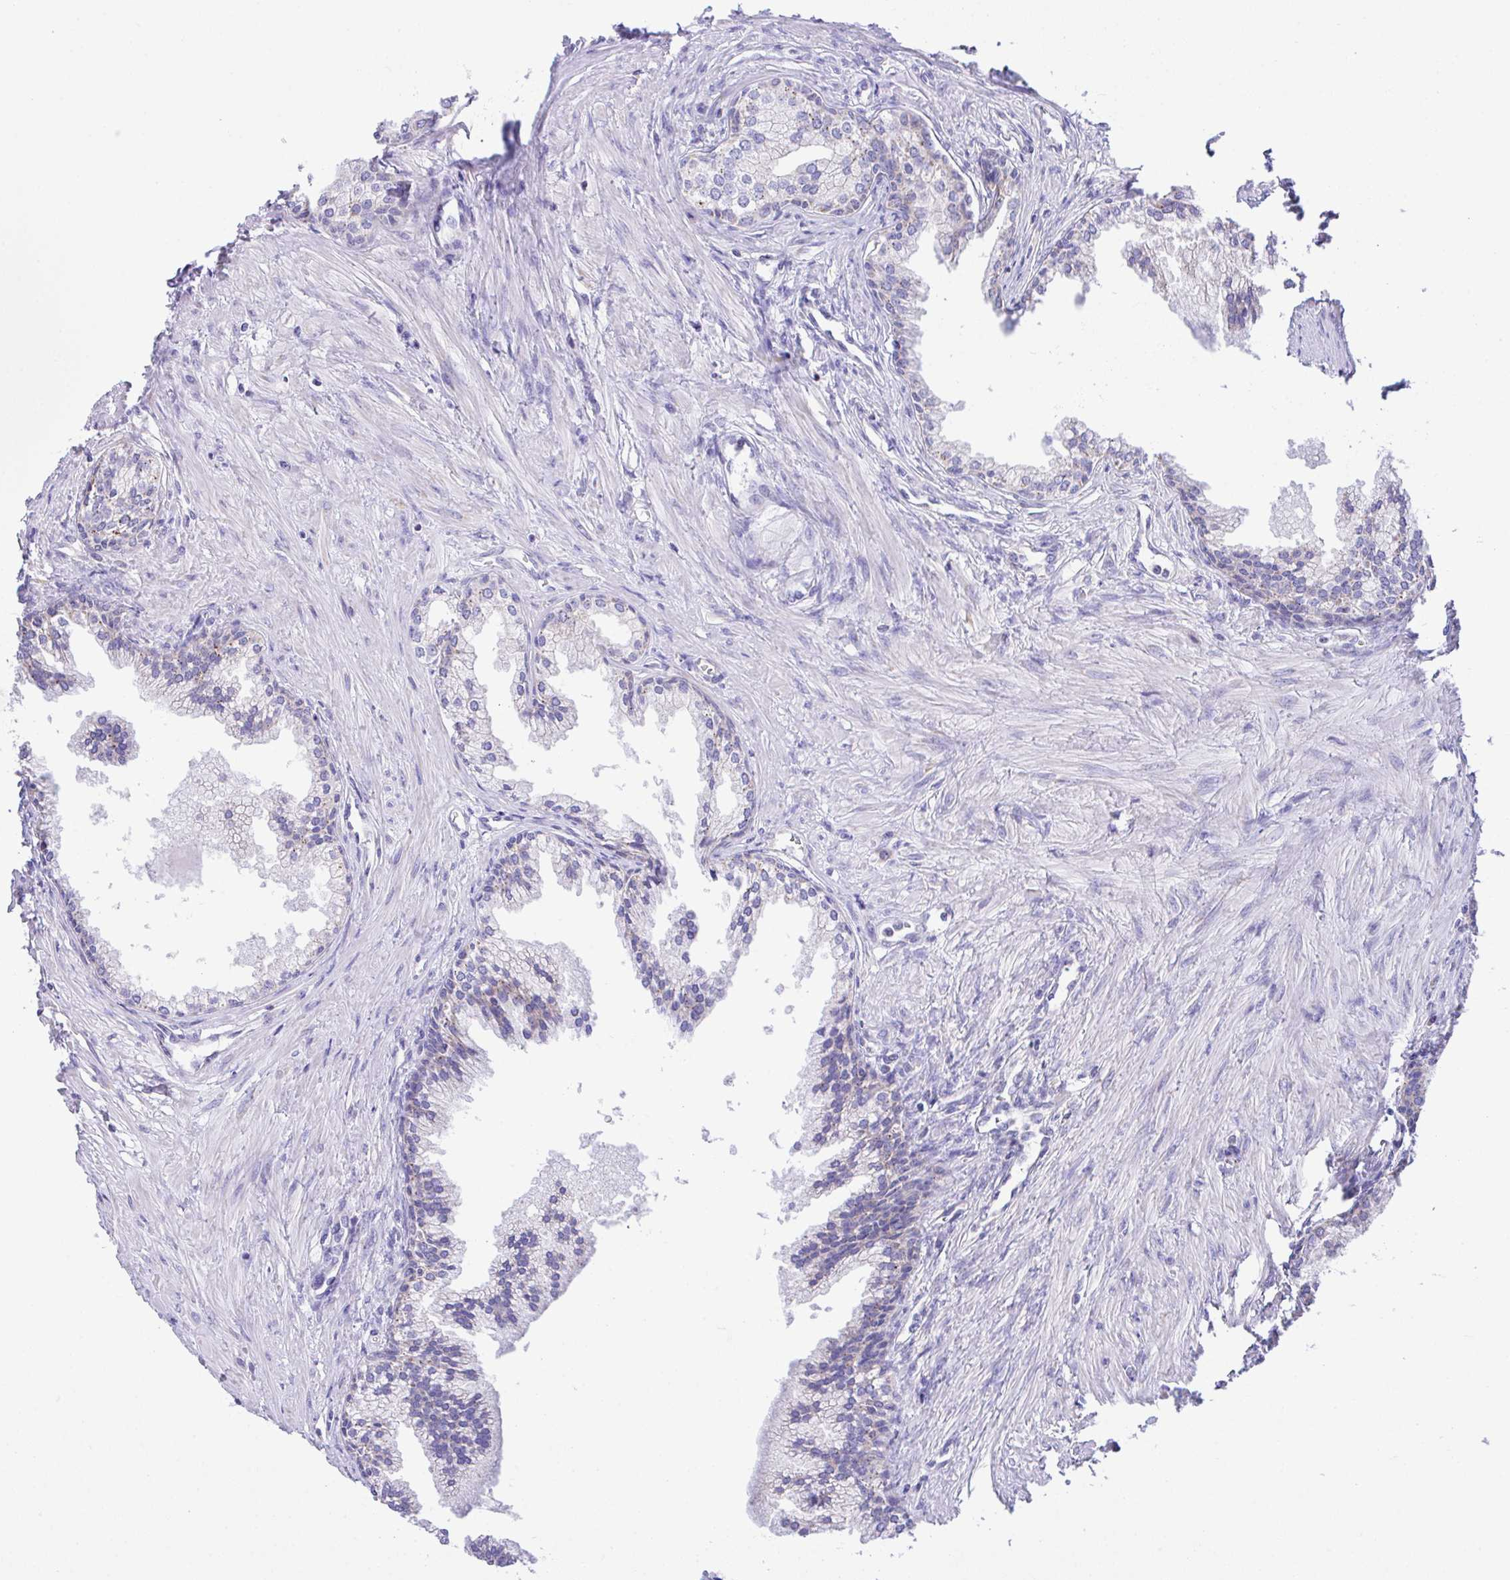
{"staining": {"intensity": "negative", "quantity": "none", "location": "none"}, "tissue": "prostate cancer", "cell_type": "Tumor cells", "image_type": "cancer", "snomed": [{"axis": "morphology", "description": "Adenocarcinoma, High grade"}, {"axis": "topography", "description": "Prostate"}], "caption": "There is no significant staining in tumor cells of prostate high-grade adenocarcinoma.", "gene": "NLRP8", "patient": {"sex": "male", "age": 68}}